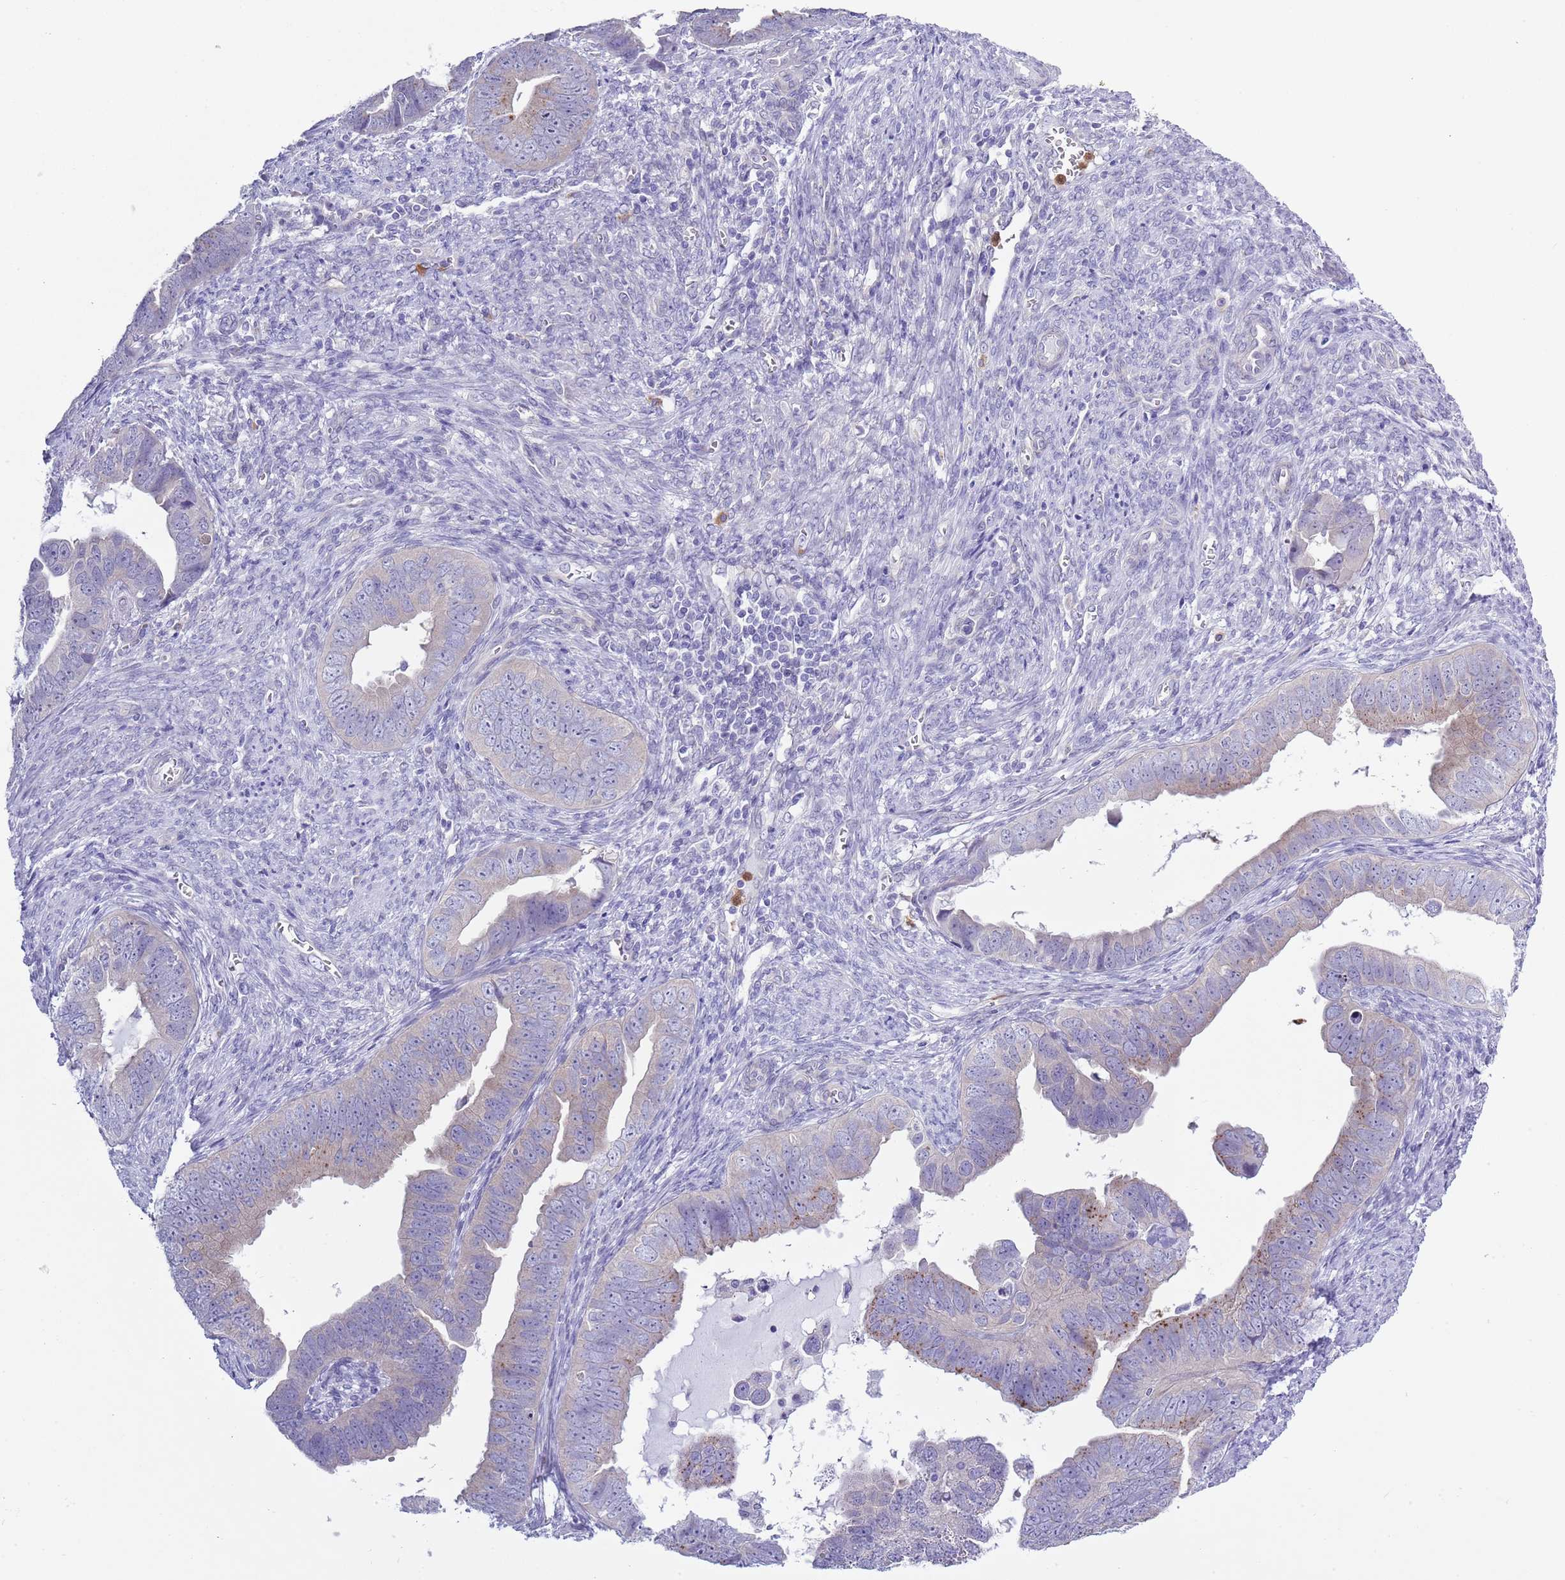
{"staining": {"intensity": "moderate", "quantity": "<25%", "location": "cytoplasmic/membranous"}, "tissue": "endometrial cancer", "cell_type": "Tumor cells", "image_type": "cancer", "snomed": [{"axis": "morphology", "description": "Adenocarcinoma, NOS"}, {"axis": "topography", "description": "Endometrium"}], "caption": "Human adenocarcinoma (endometrial) stained with a brown dye exhibits moderate cytoplasmic/membranous positive positivity in approximately <25% of tumor cells.", "gene": "ZFP2", "patient": {"sex": "female", "age": 75}}